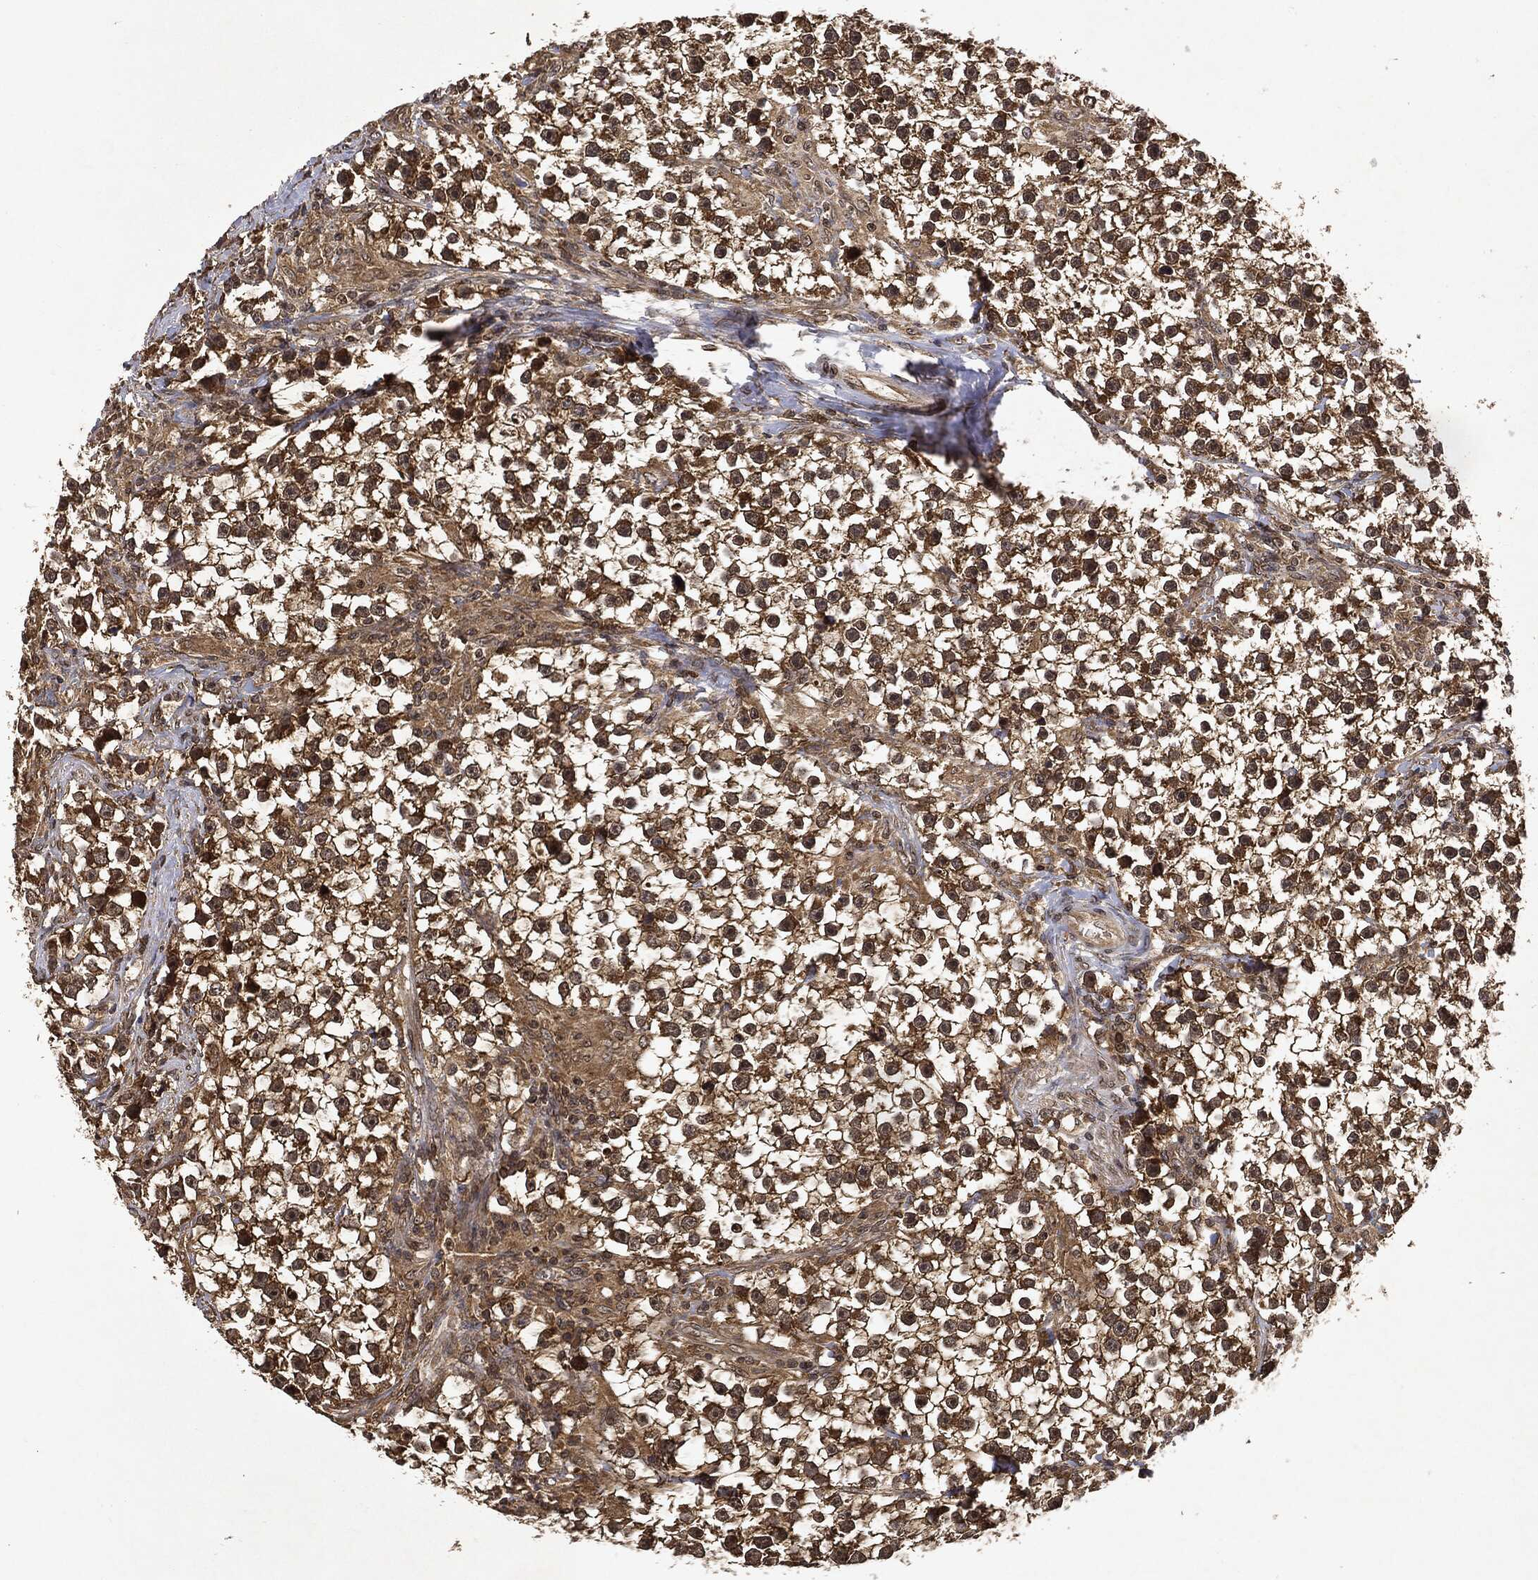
{"staining": {"intensity": "moderate", "quantity": ">75%", "location": "cytoplasmic/membranous"}, "tissue": "testis cancer", "cell_type": "Tumor cells", "image_type": "cancer", "snomed": [{"axis": "morphology", "description": "Seminoma, NOS"}, {"axis": "topography", "description": "Testis"}], "caption": "This histopathology image displays immunohistochemistry (IHC) staining of human testis cancer (seminoma), with medium moderate cytoplasmic/membranous staining in about >75% of tumor cells.", "gene": "ZNF226", "patient": {"sex": "male", "age": 59}}